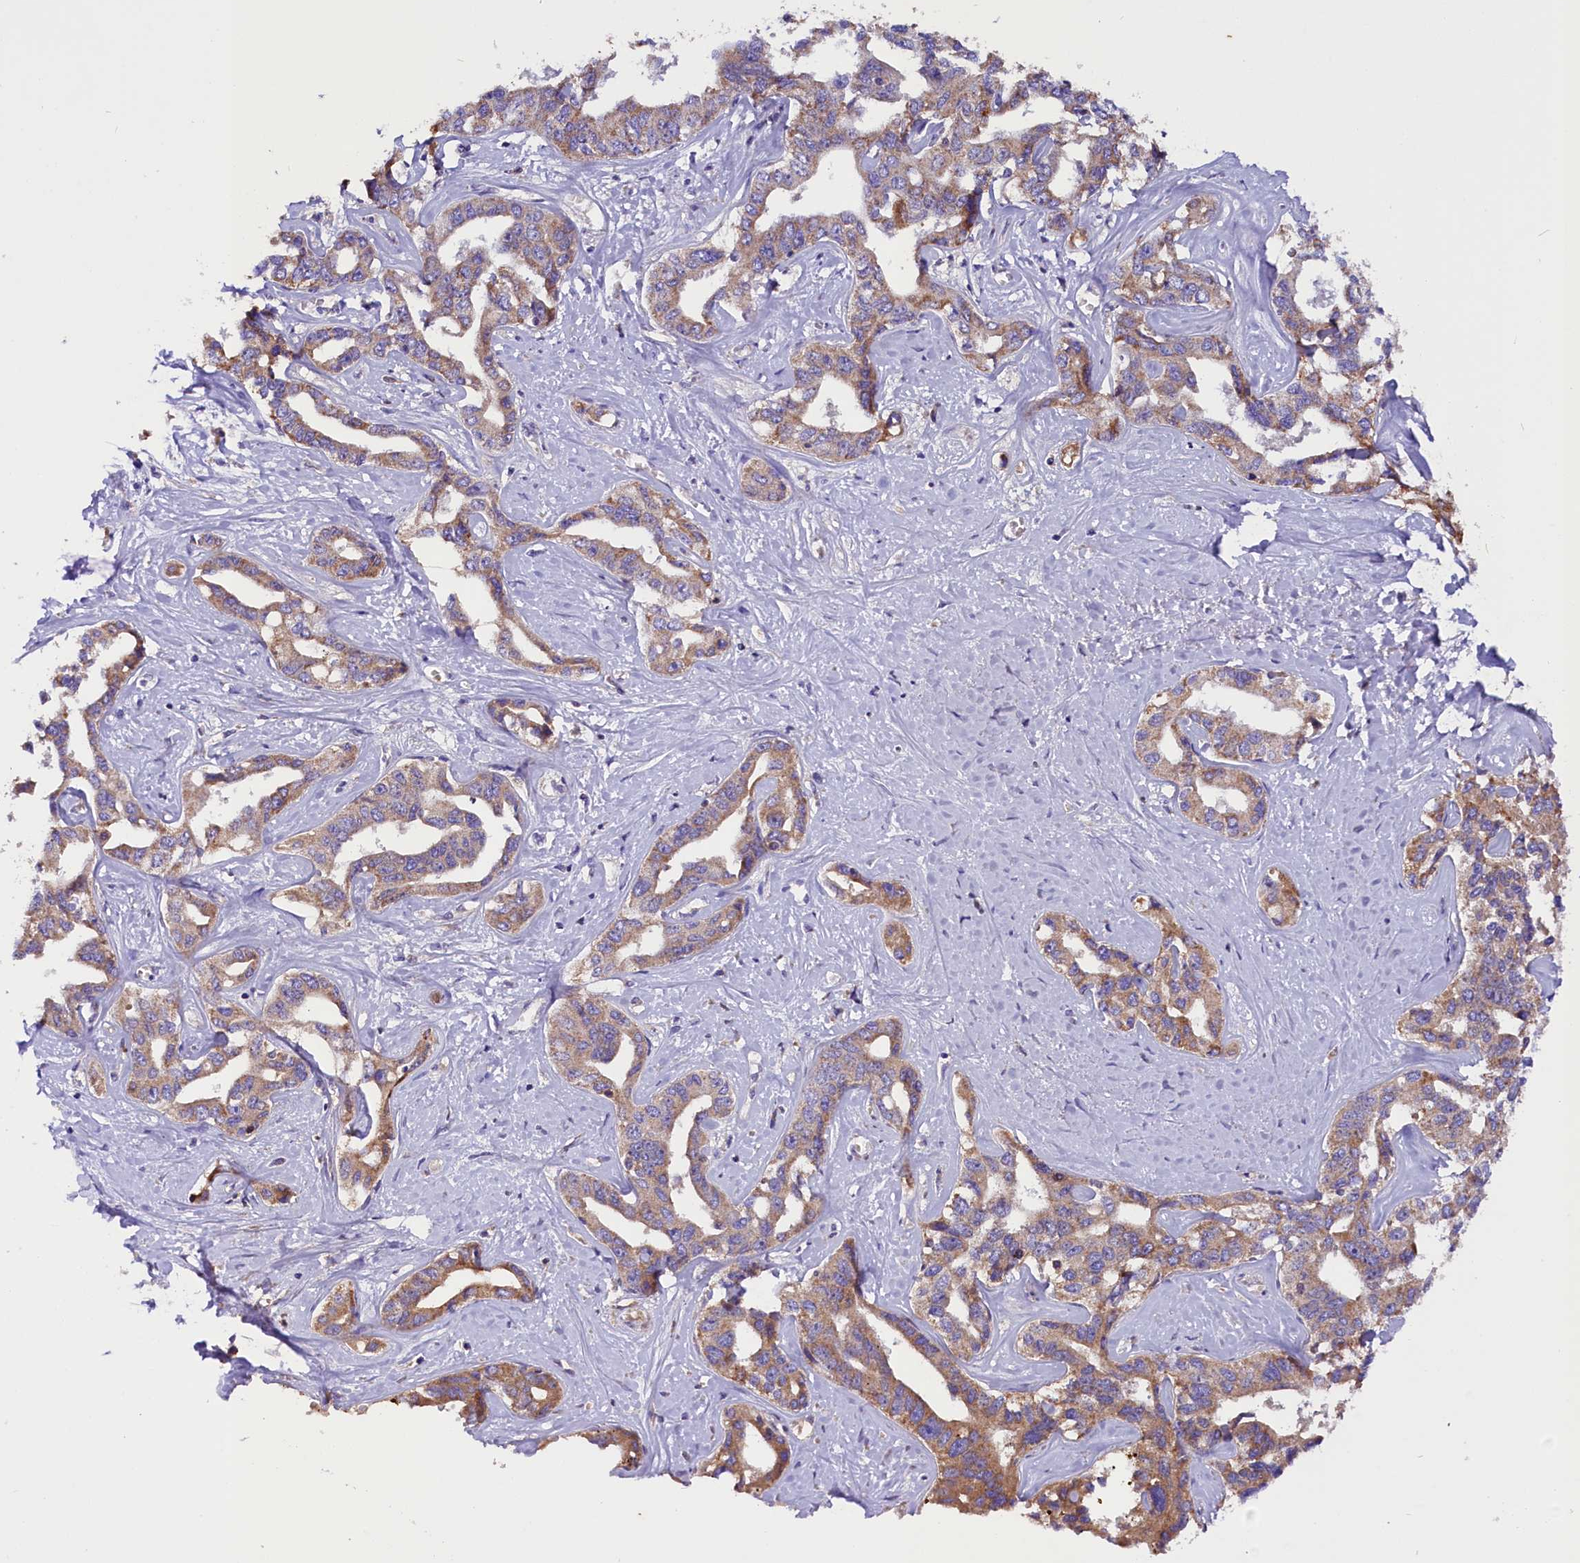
{"staining": {"intensity": "weak", "quantity": ">75%", "location": "cytoplasmic/membranous"}, "tissue": "liver cancer", "cell_type": "Tumor cells", "image_type": "cancer", "snomed": [{"axis": "morphology", "description": "Cholangiocarcinoma"}, {"axis": "topography", "description": "Liver"}], "caption": "Immunohistochemical staining of human liver cancer (cholangiocarcinoma) shows weak cytoplasmic/membranous protein positivity in approximately >75% of tumor cells.", "gene": "SIX5", "patient": {"sex": "male", "age": 59}}